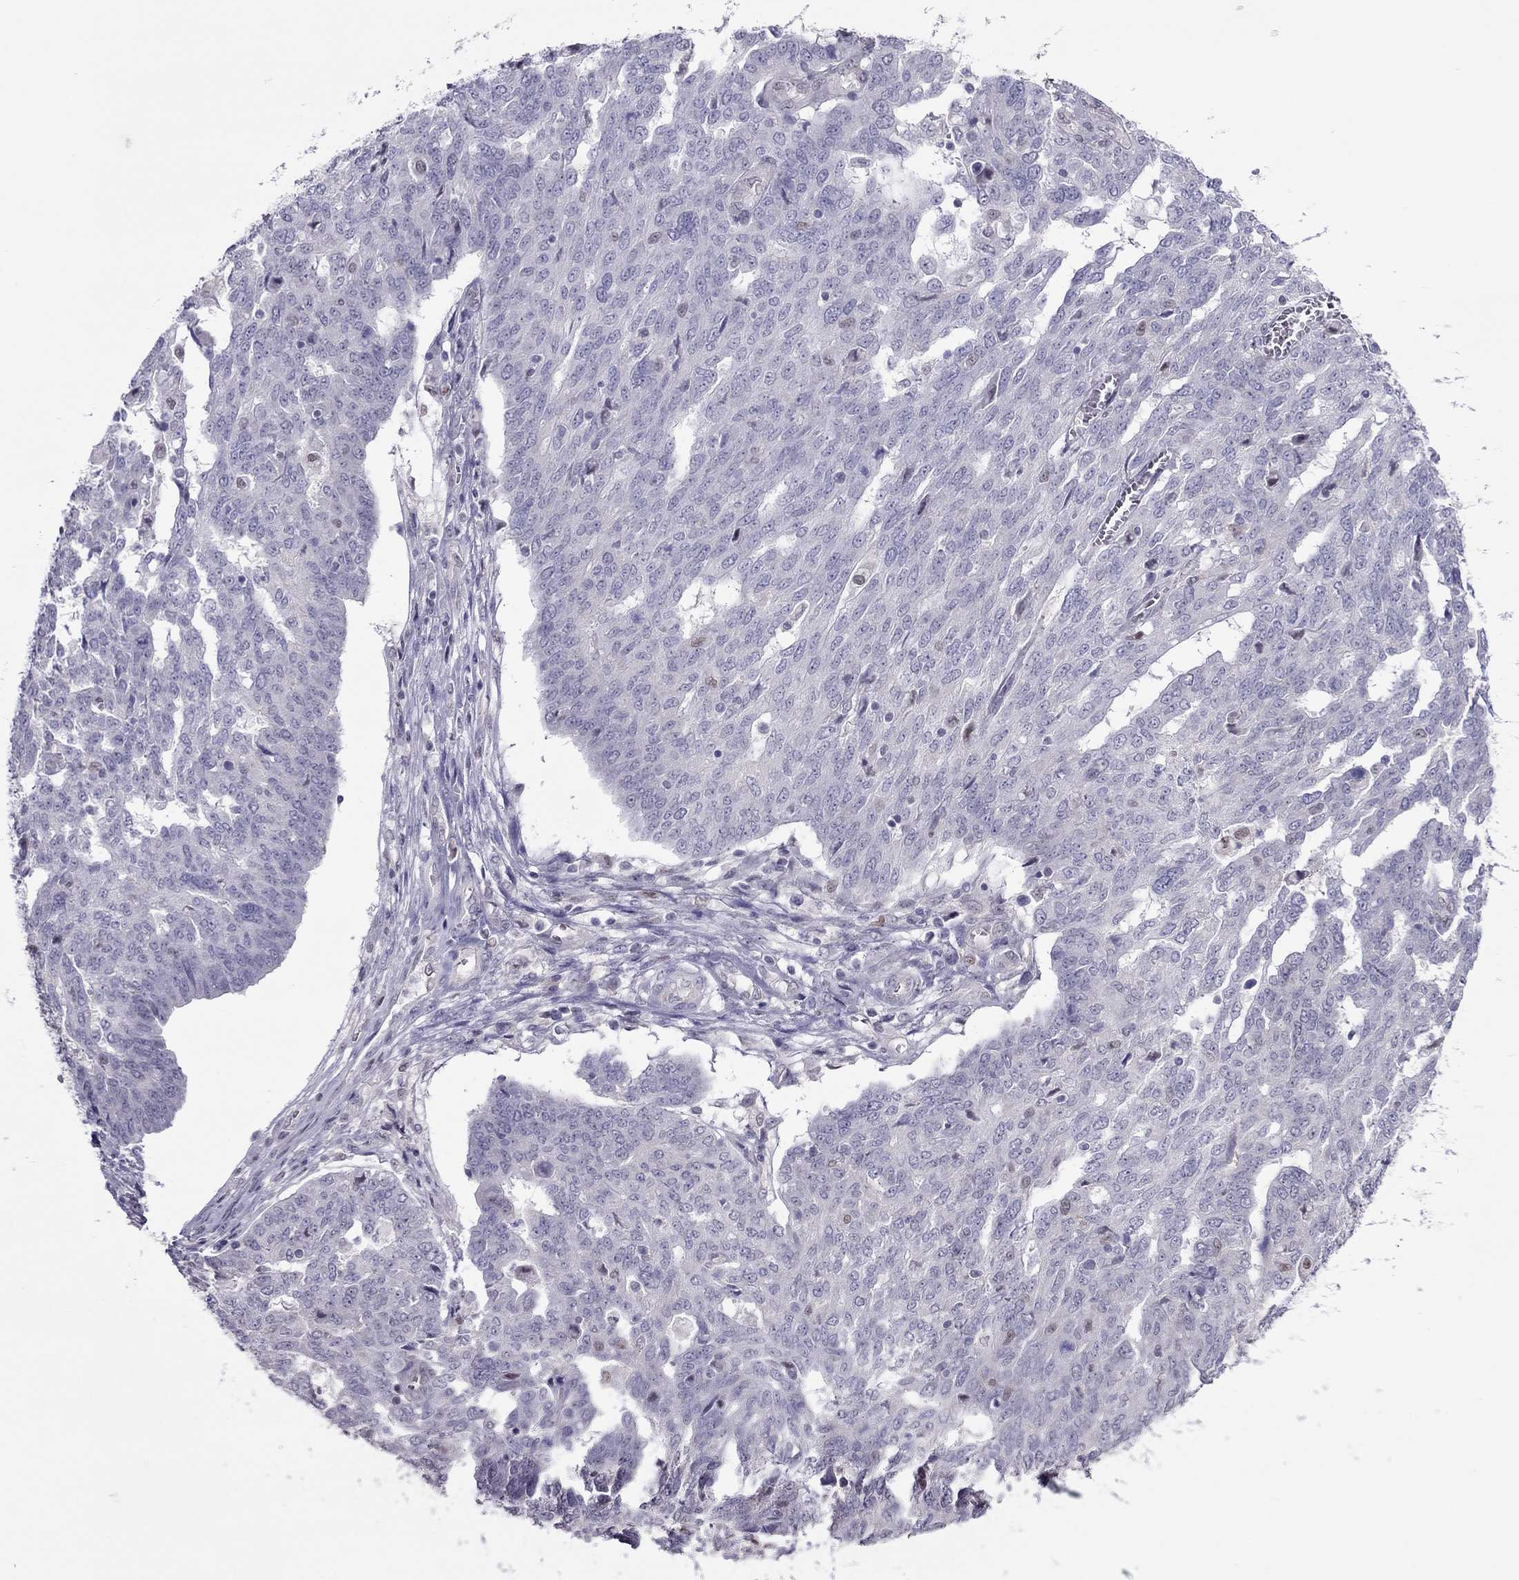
{"staining": {"intensity": "negative", "quantity": "none", "location": "none"}, "tissue": "ovarian cancer", "cell_type": "Tumor cells", "image_type": "cancer", "snomed": [{"axis": "morphology", "description": "Cystadenocarcinoma, serous, NOS"}, {"axis": "topography", "description": "Ovary"}], "caption": "Protein analysis of serous cystadenocarcinoma (ovarian) shows no significant positivity in tumor cells. (DAB IHC, high magnification).", "gene": "SPINT3", "patient": {"sex": "female", "age": 67}}